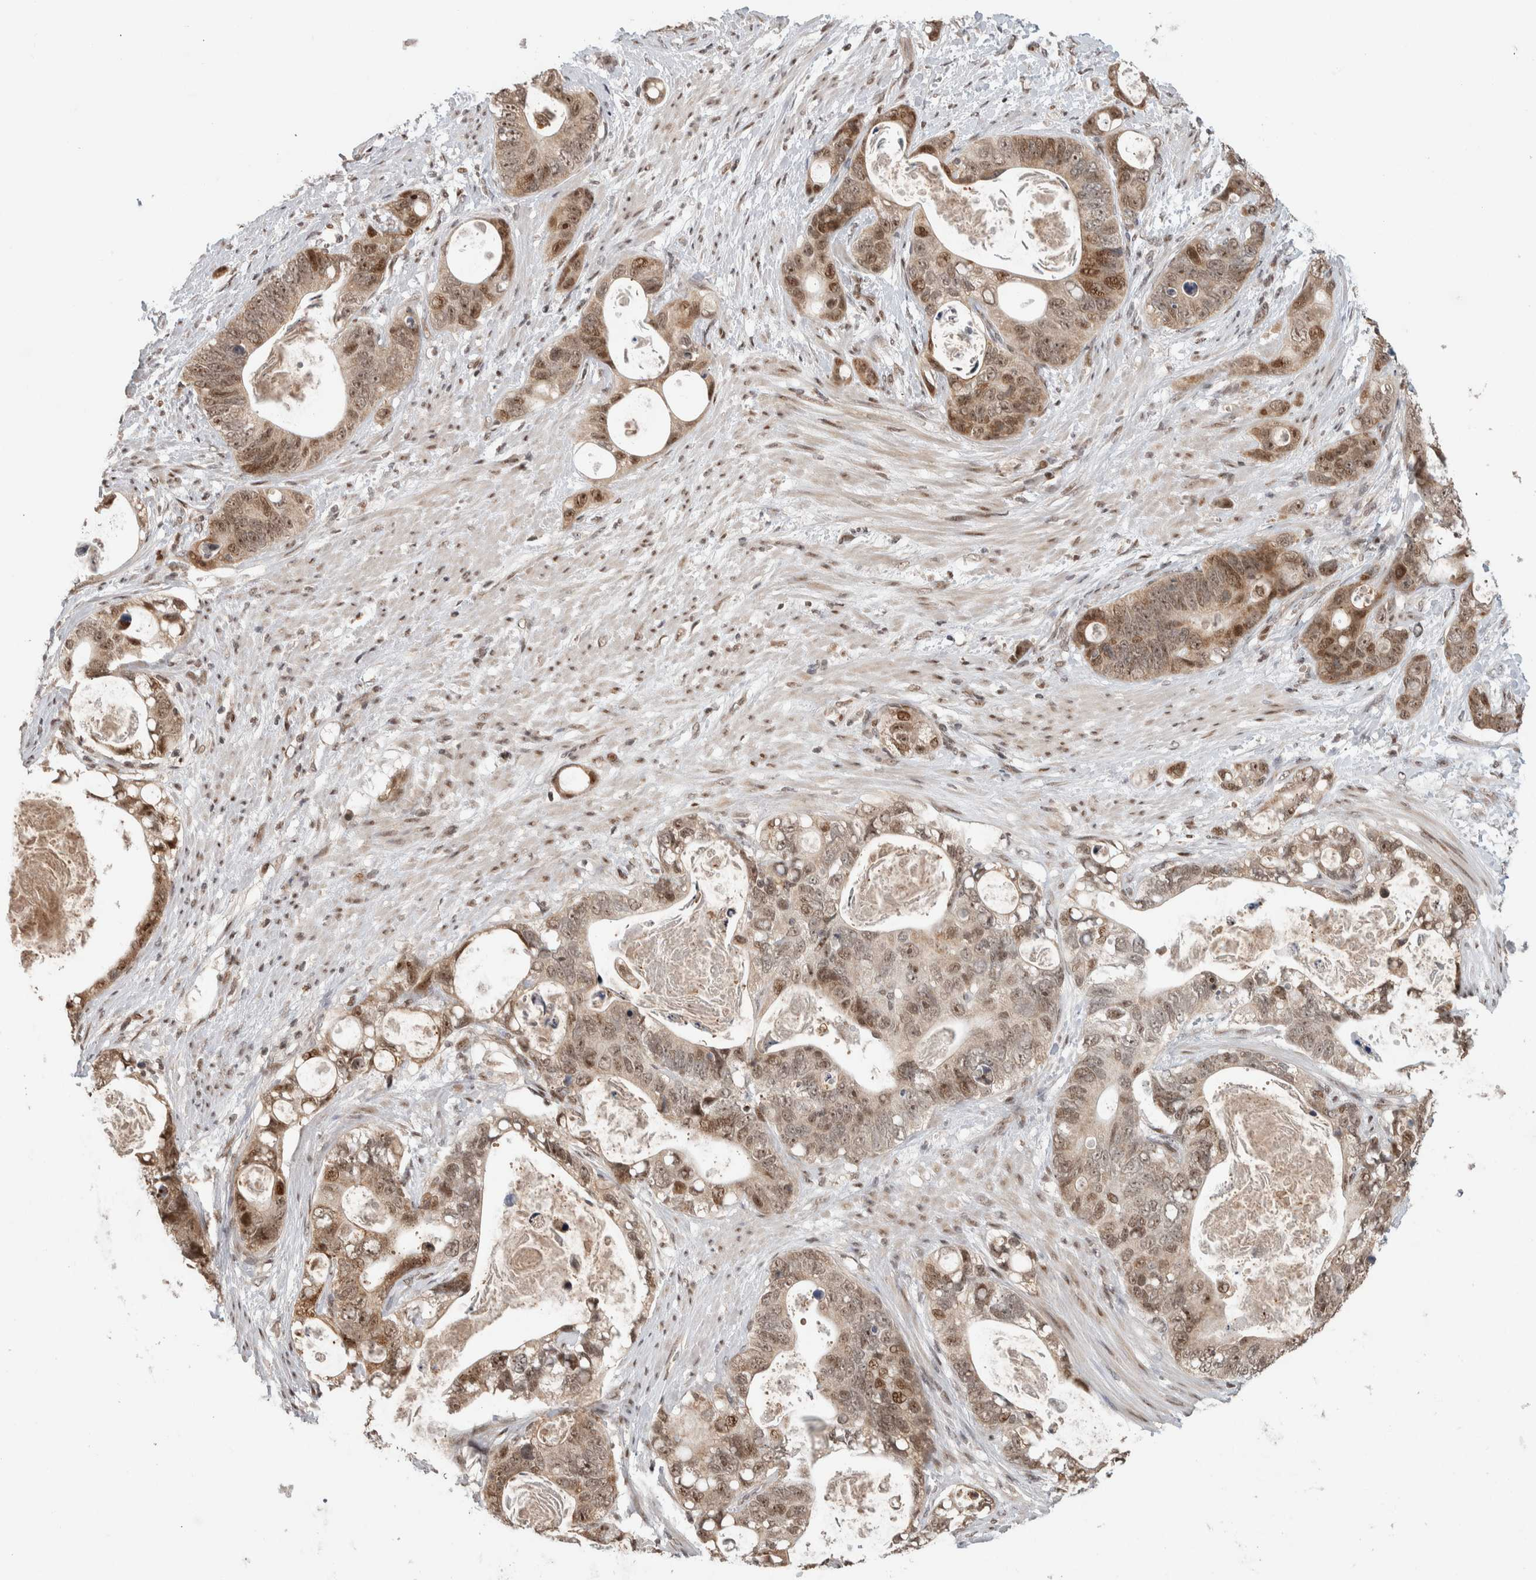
{"staining": {"intensity": "weak", "quantity": ">75%", "location": "nuclear"}, "tissue": "stomach cancer", "cell_type": "Tumor cells", "image_type": "cancer", "snomed": [{"axis": "morphology", "description": "Normal tissue, NOS"}, {"axis": "morphology", "description": "Adenocarcinoma, NOS"}, {"axis": "topography", "description": "Stomach"}], "caption": "A brown stain labels weak nuclear positivity of a protein in stomach cancer tumor cells. The staining was performed using DAB (3,3'-diaminobenzidine), with brown indicating positive protein expression. Nuclei are stained blue with hematoxylin.", "gene": "ZNF521", "patient": {"sex": "female", "age": 89}}